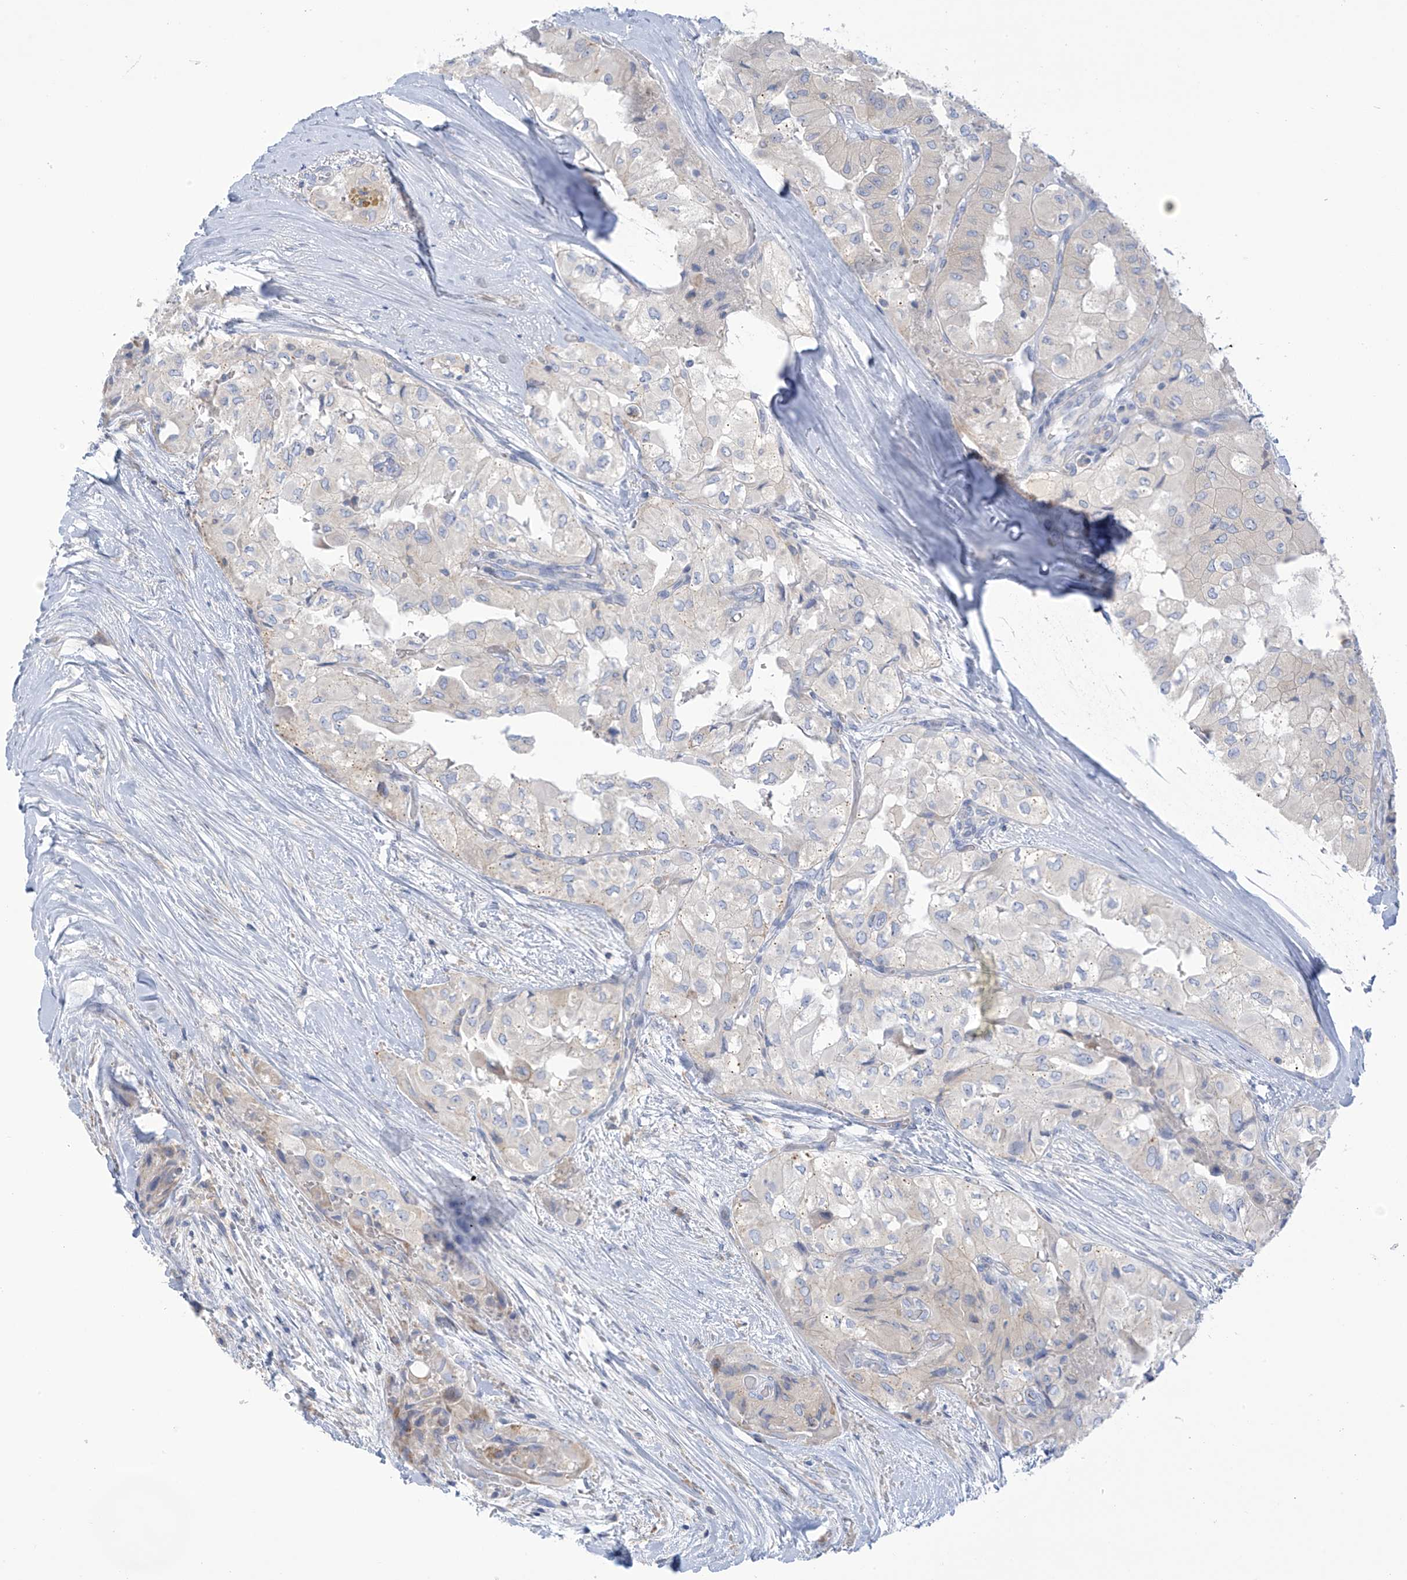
{"staining": {"intensity": "negative", "quantity": "none", "location": "none"}, "tissue": "thyroid cancer", "cell_type": "Tumor cells", "image_type": "cancer", "snomed": [{"axis": "morphology", "description": "Papillary adenocarcinoma, NOS"}, {"axis": "topography", "description": "Thyroid gland"}], "caption": "There is no significant positivity in tumor cells of thyroid cancer (papillary adenocarcinoma).", "gene": "SLC6A12", "patient": {"sex": "female", "age": 59}}